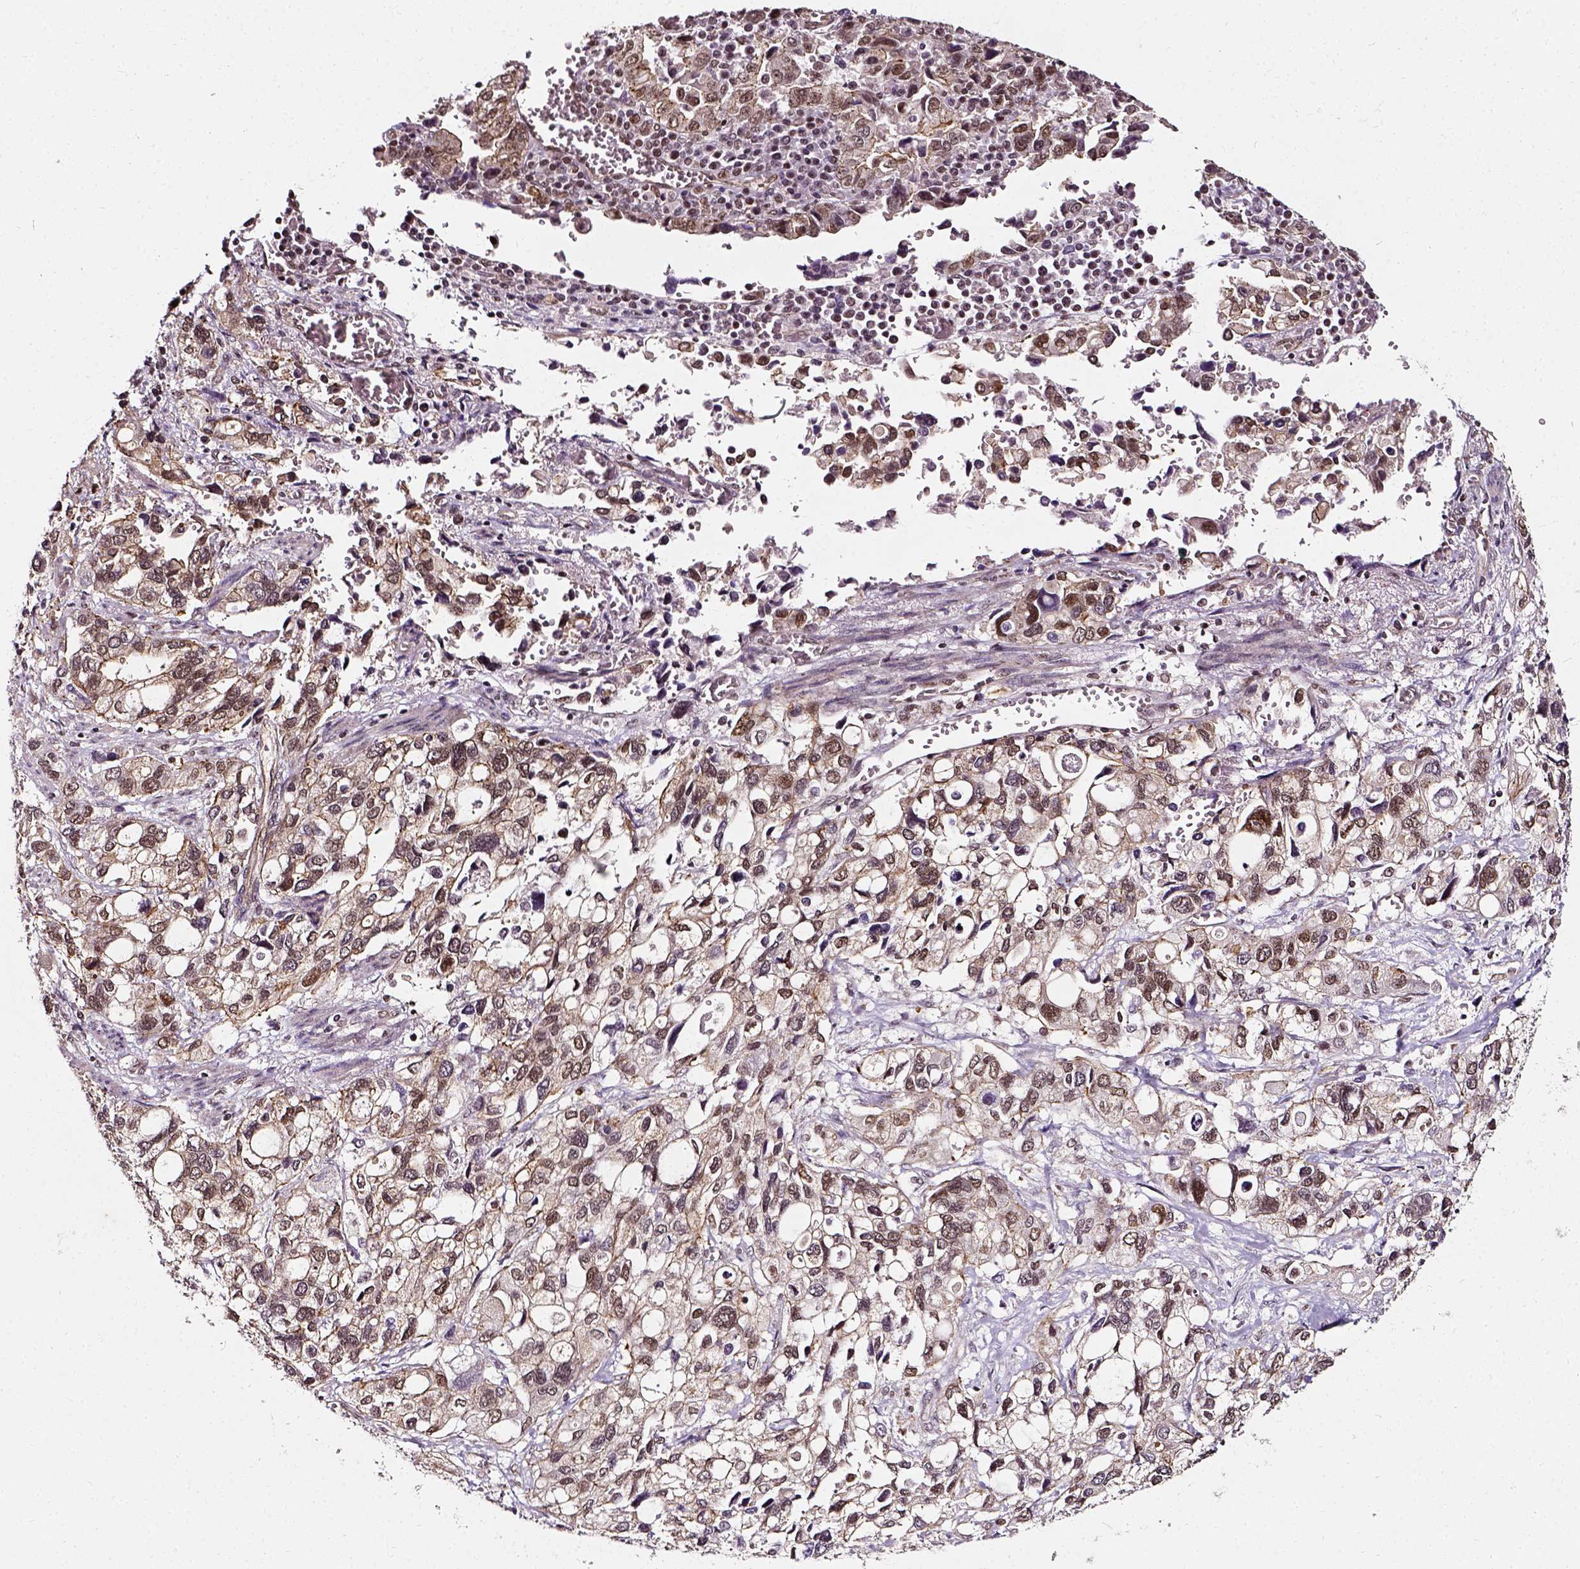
{"staining": {"intensity": "moderate", "quantity": ">75%", "location": "cytoplasmic/membranous,nuclear"}, "tissue": "stomach cancer", "cell_type": "Tumor cells", "image_type": "cancer", "snomed": [{"axis": "morphology", "description": "Adenocarcinoma, NOS"}, {"axis": "topography", "description": "Stomach, upper"}], "caption": "Moderate cytoplasmic/membranous and nuclear protein expression is seen in approximately >75% of tumor cells in stomach cancer (adenocarcinoma).", "gene": "NACC1", "patient": {"sex": "female", "age": 81}}